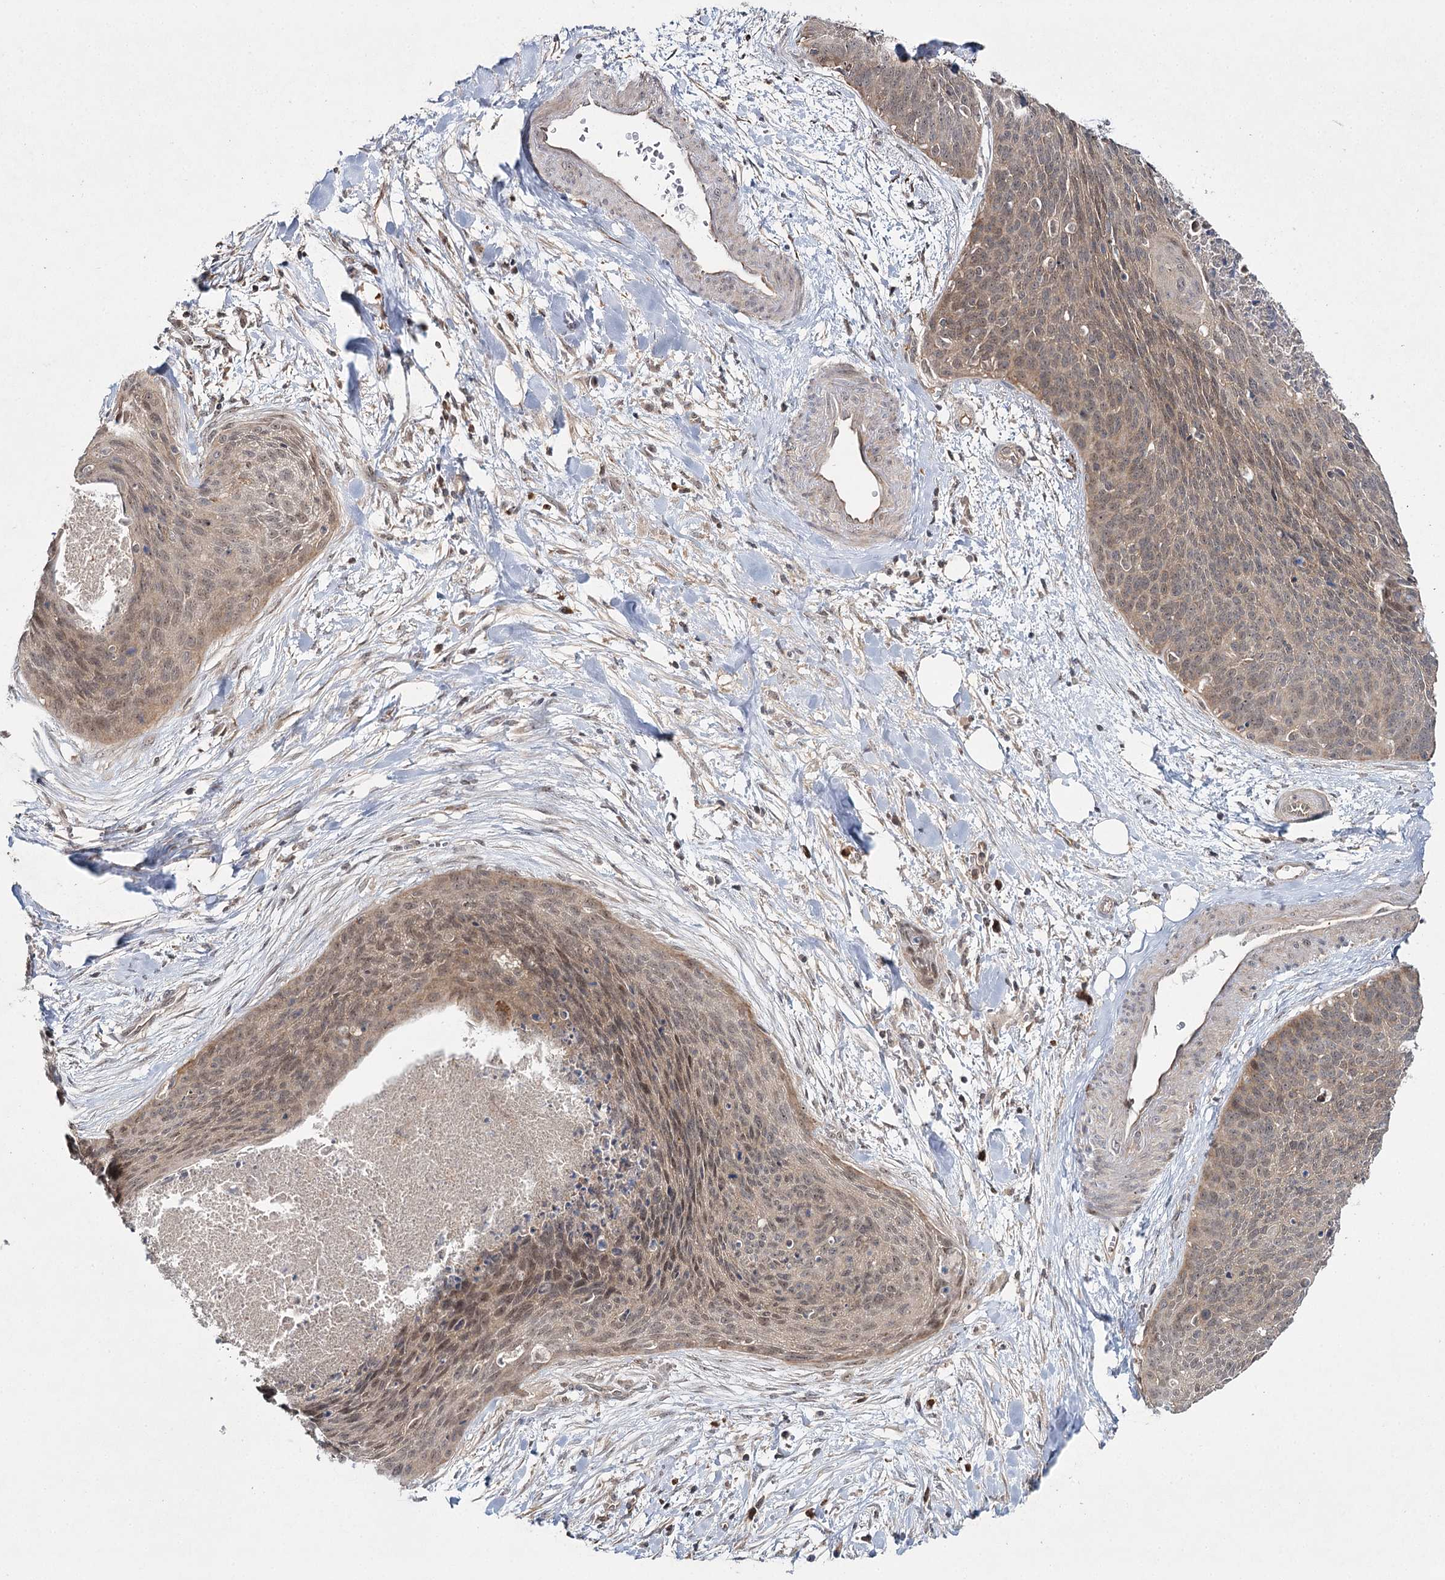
{"staining": {"intensity": "moderate", "quantity": ">75%", "location": "cytoplasmic/membranous,nuclear"}, "tissue": "cervical cancer", "cell_type": "Tumor cells", "image_type": "cancer", "snomed": [{"axis": "morphology", "description": "Squamous cell carcinoma, NOS"}, {"axis": "topography", "description": "Cervix"}], "caption": "Human cervical squamous cell carcinoma stained for a protein (brown) reveals moderate cytoplasmic/membranous and nuclear positive positivity in approximately >75% of tumor cells.", "gene": "WDR44", "patient": {"sex": "female", "age": 55}}